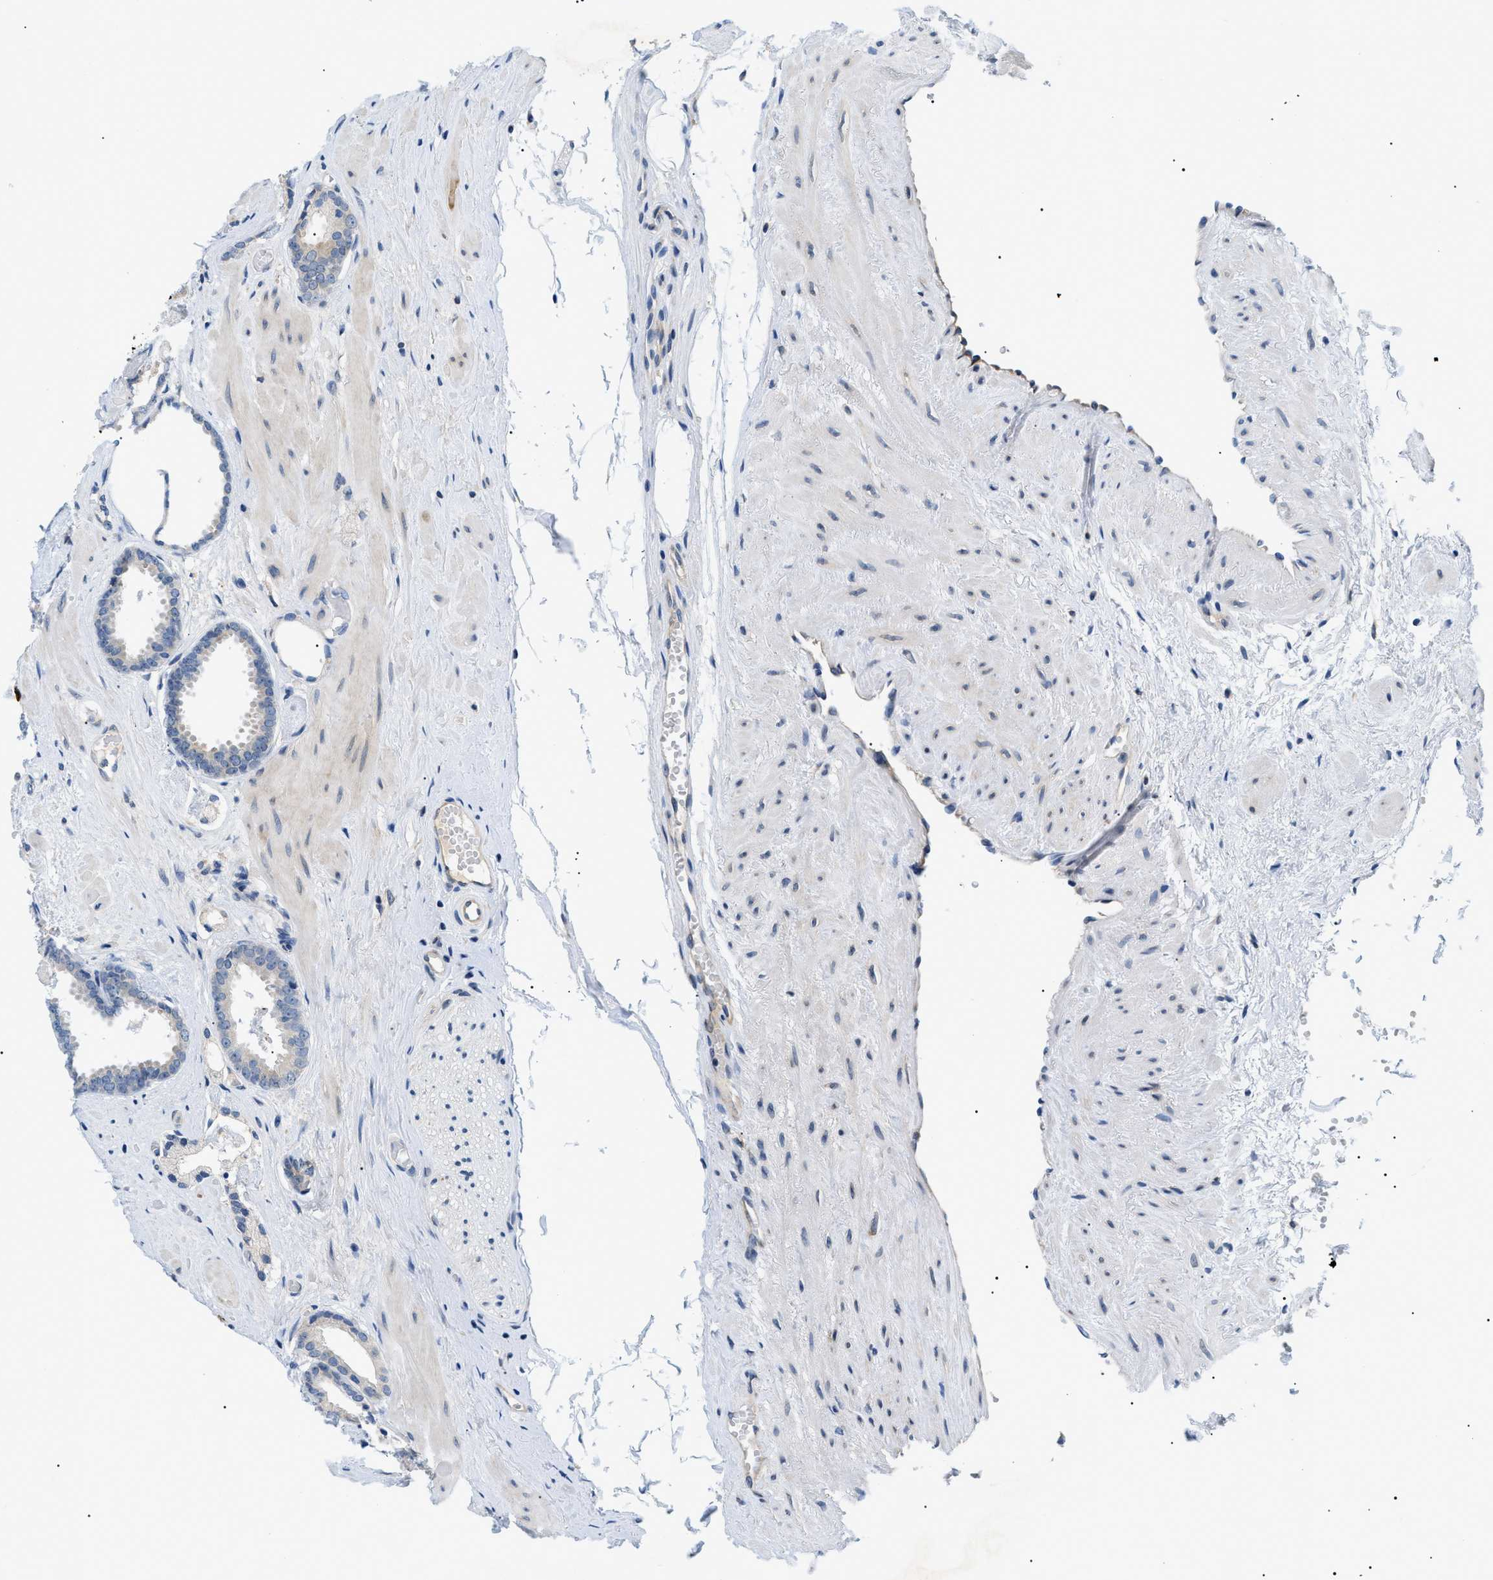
{"staining": {"intensity": "negative", "quantity": "none", "location": "none"}, "tissue": "prostate cancer", "cell_type": "Tumor cells", "image_type": "cancer", "snomed": [{"axis": "morphology", "description": "Adenocarcinoma, Low grade"}, {"axis": "topography", "description": "Prostate"}], "caption": "IHC micrograph of neoplastic tissue: prostate cancer stained with DAB (3,3'-diaminobenzidine) demonstrates no significant protein staining in tumor cells.", "gene": "DERL1", "patient": {"sex": "male", "age": 53}}